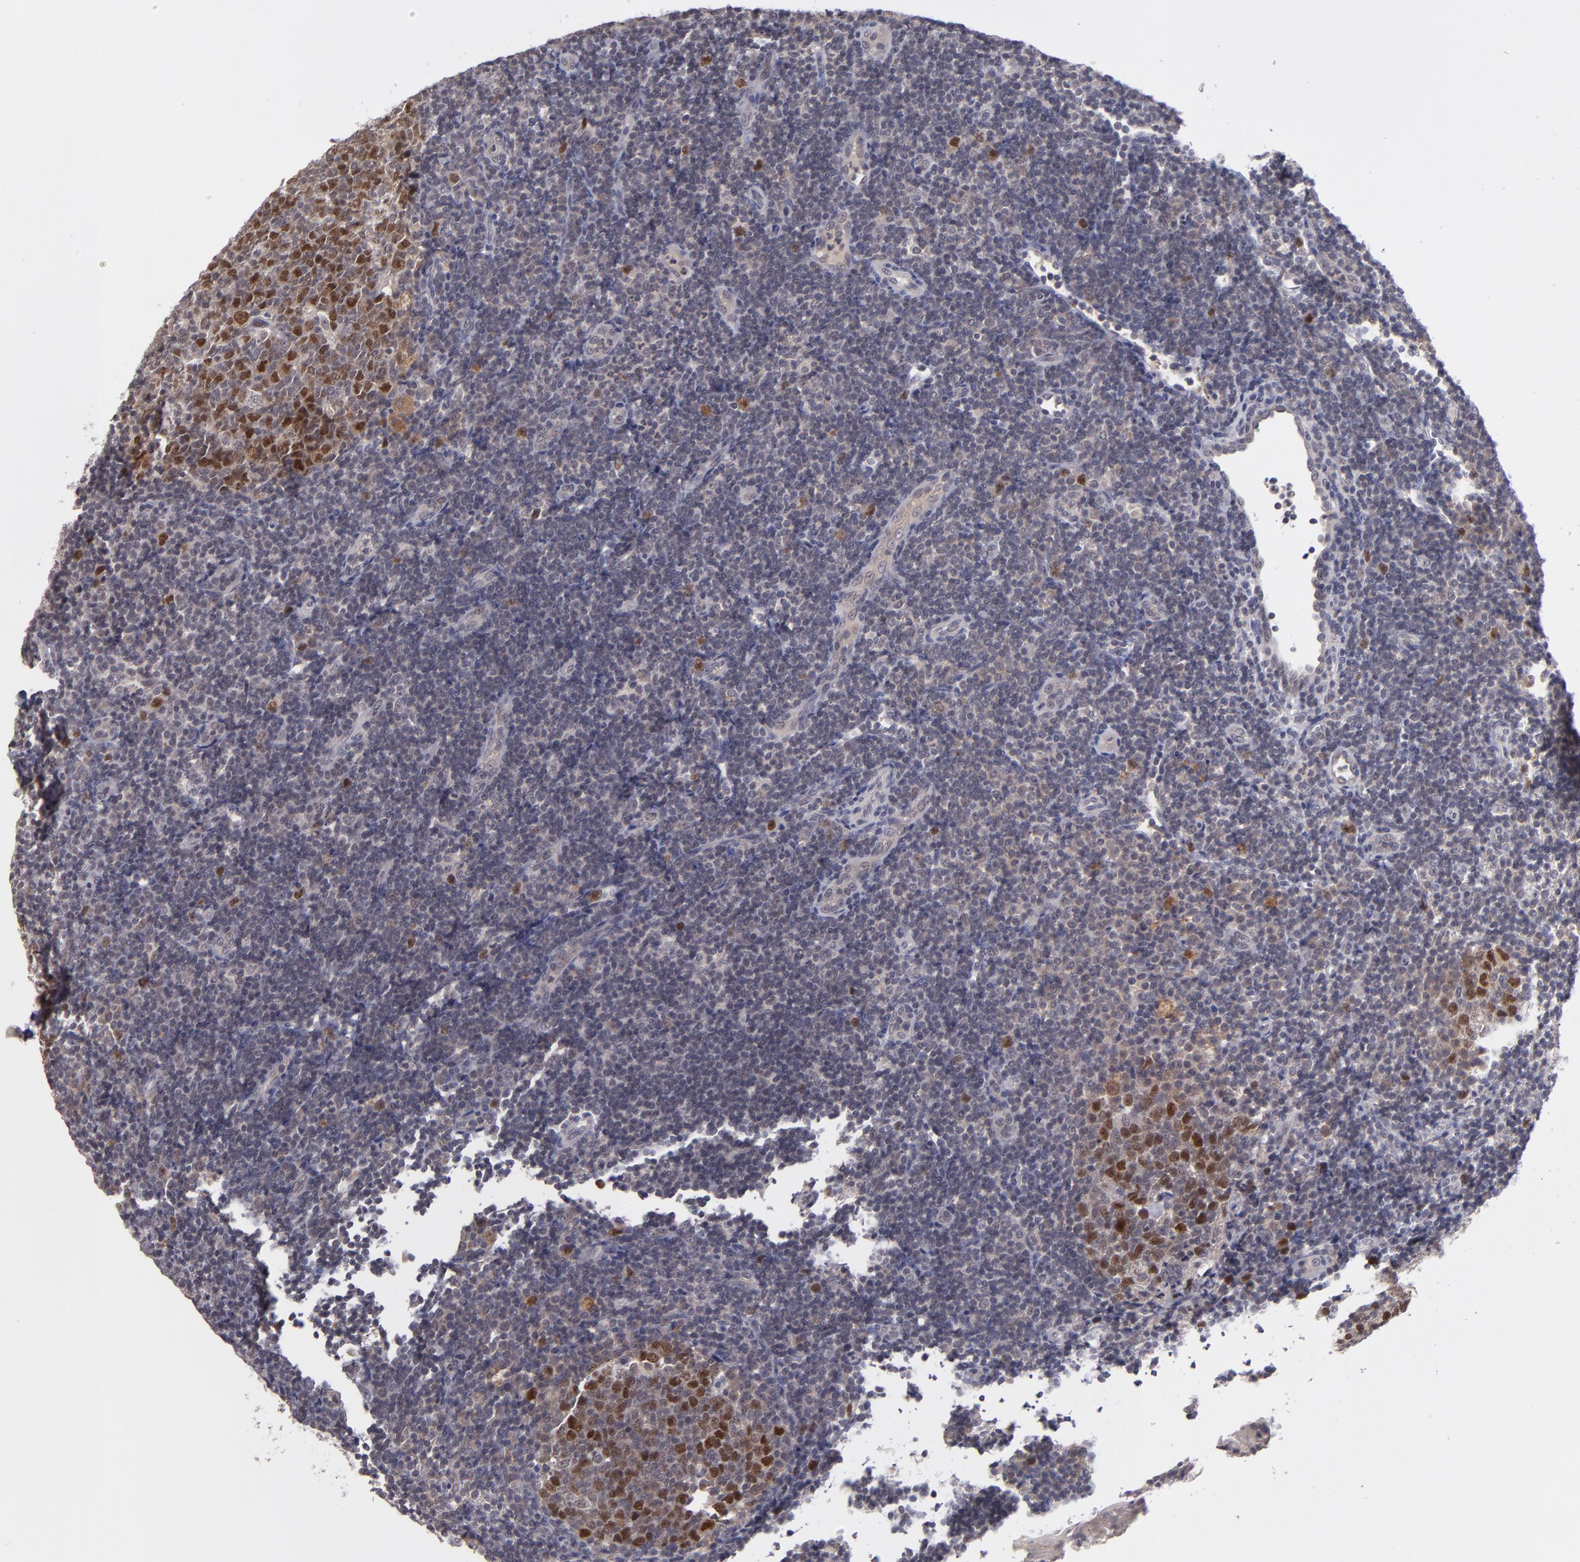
{"staining": {"intensity": "strong", "quantity": ">75%", "location": "nuclear"}, "tissue": "tonsil", "cell_type": "Germinal center cells", "image_type": "normal", "snomed": [{"axis": "morphology", "description": "Normal tissue, NOS"}, {"axis": "topography", "description": "Tonsil"}], "caption": "Protein expression analysis of benign tonsil reveals strong nuclear positivity in approximately >75% of germinal center cells.", "gene": "CDC7", "patient": {"sex": "female", "age": 40}}